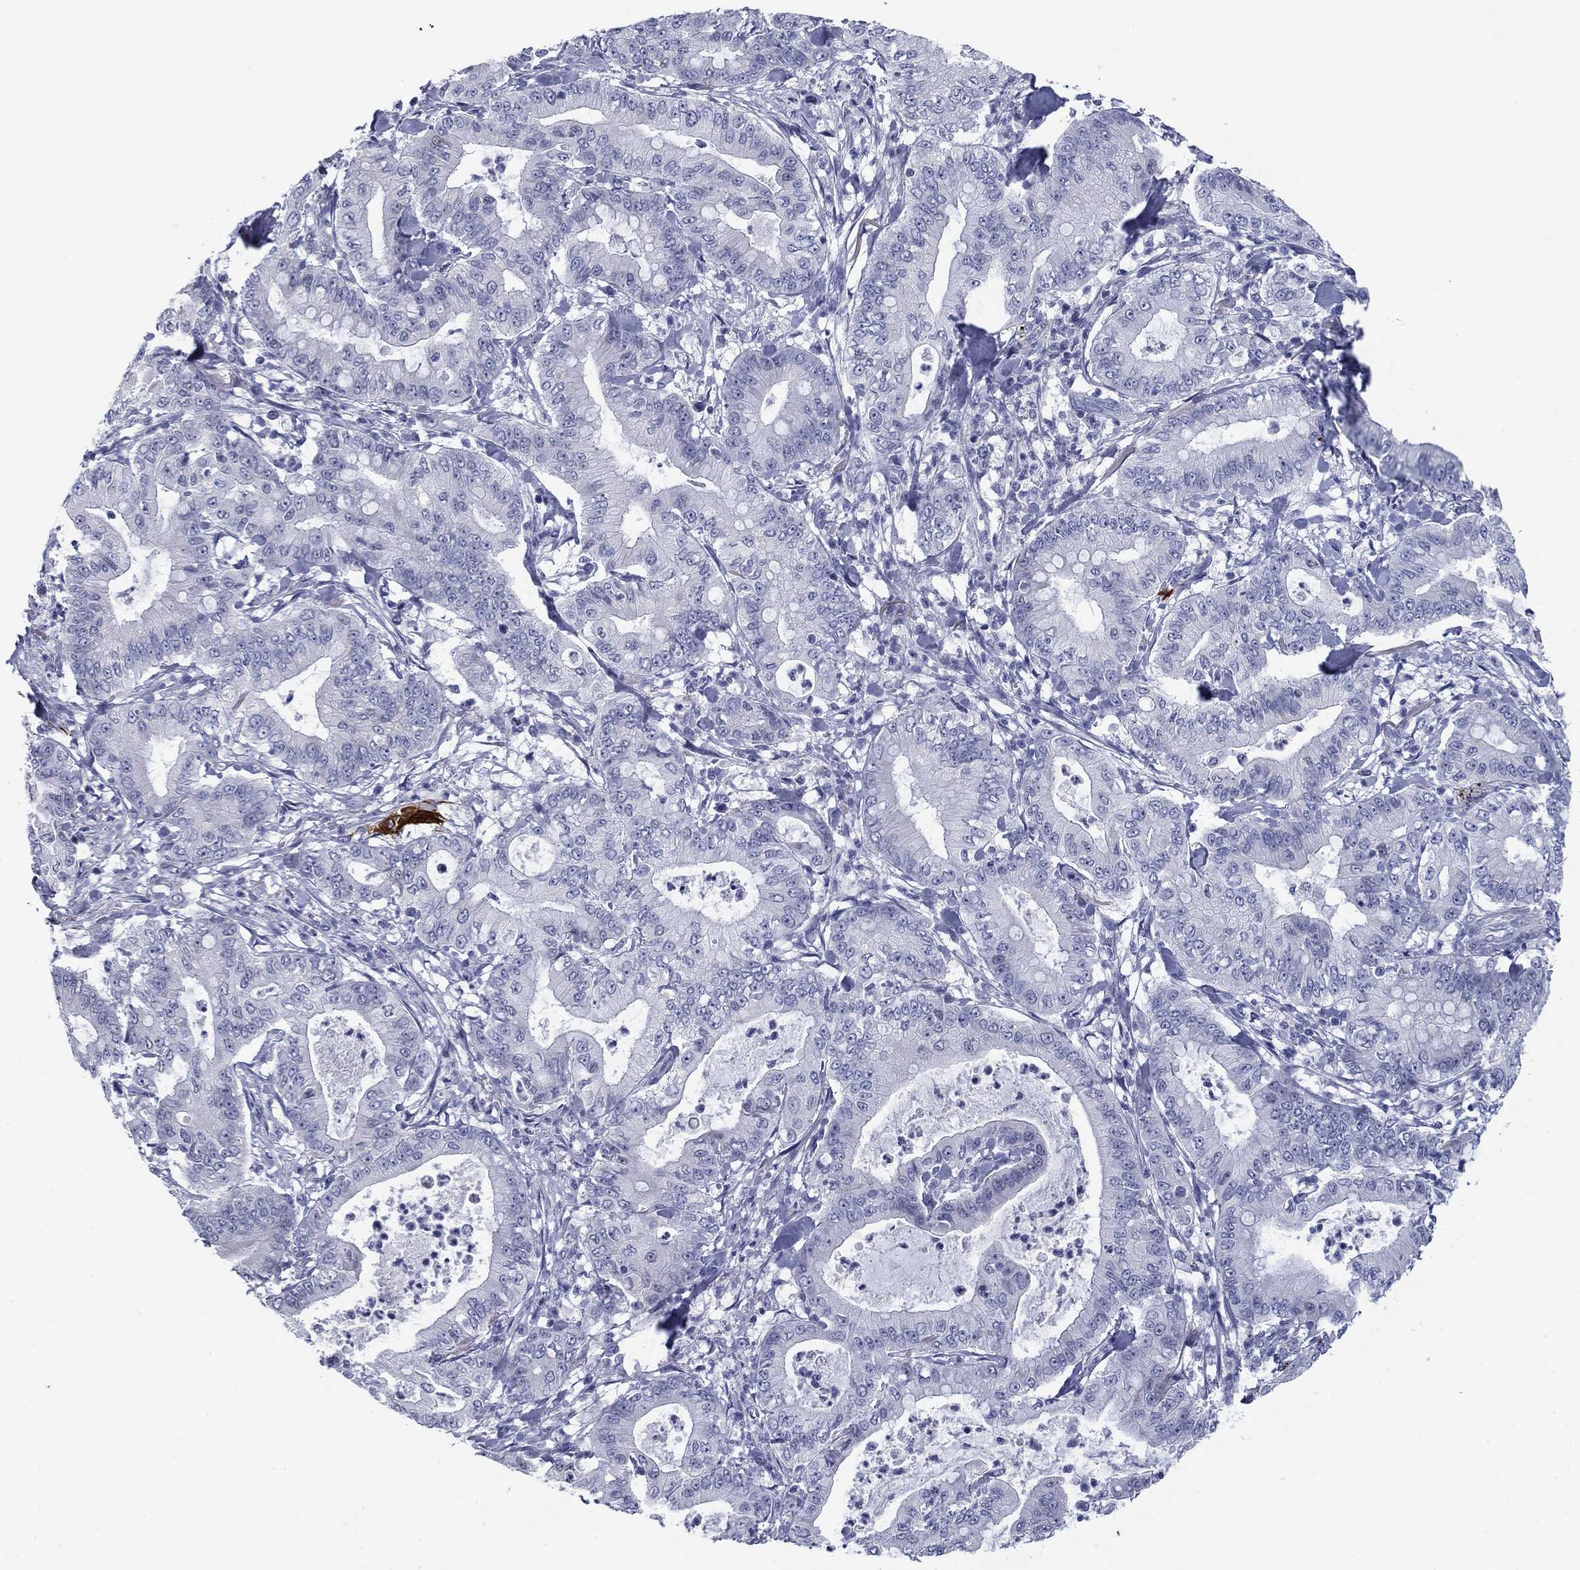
{"staining": {"intensity": "negative", "quantity": "none", "location": "none"}, "tissue": "pancreatic cancer", "cell_type": "Tumor cells", "image_type": "cancer", "snomed": [{"axis": "morphology", "description": "Adenocarcinoma, NOS"}, {"axis": "topography", "description": "Pancreas"}], "caption": "This is an immunohistochemistry (IHC) micrograph of human pancreatic adenocarcinoma. There is no expression in tumor cells.", "gene": "PRPH", "patient": {"sex": "male", "age": 71}}